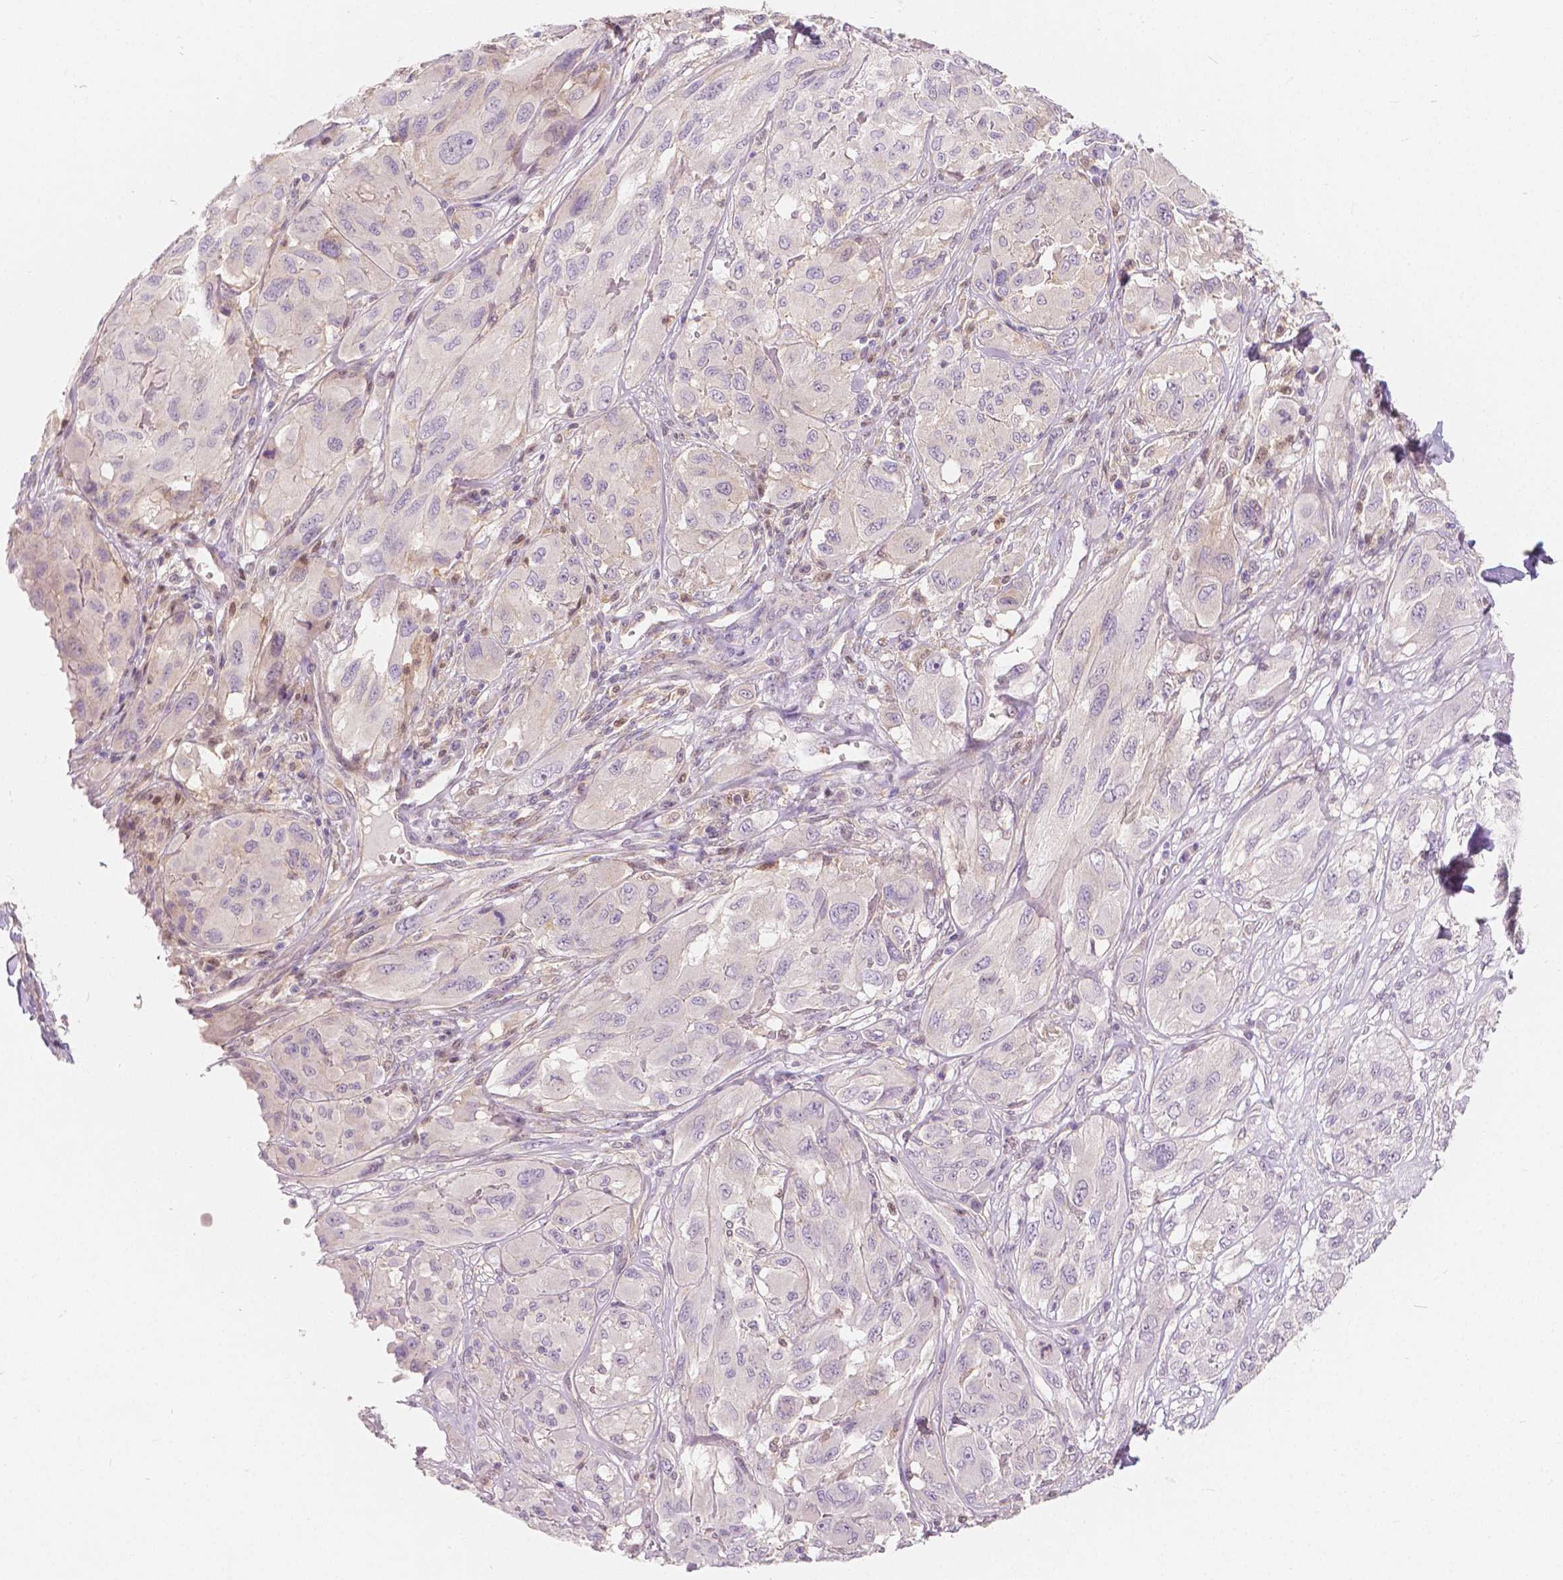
{"staining": {"intensity": "negative", "quantity": "none", "location": "none"}, "tissue": "melanoma", "cell_type": "Tumor cells", "image_type": "cancer", "snomed": [{"axis": "morphology", "description": "Malignant melanoma, NOS"}, {"axis": "topography", "description": "Skin"}], "caption": "Protein analysis of malignant melanoma reveals no significant expression in tumor cells.", "gene": "NAPRT", "patient": {"sex": "female", "age": 91}}